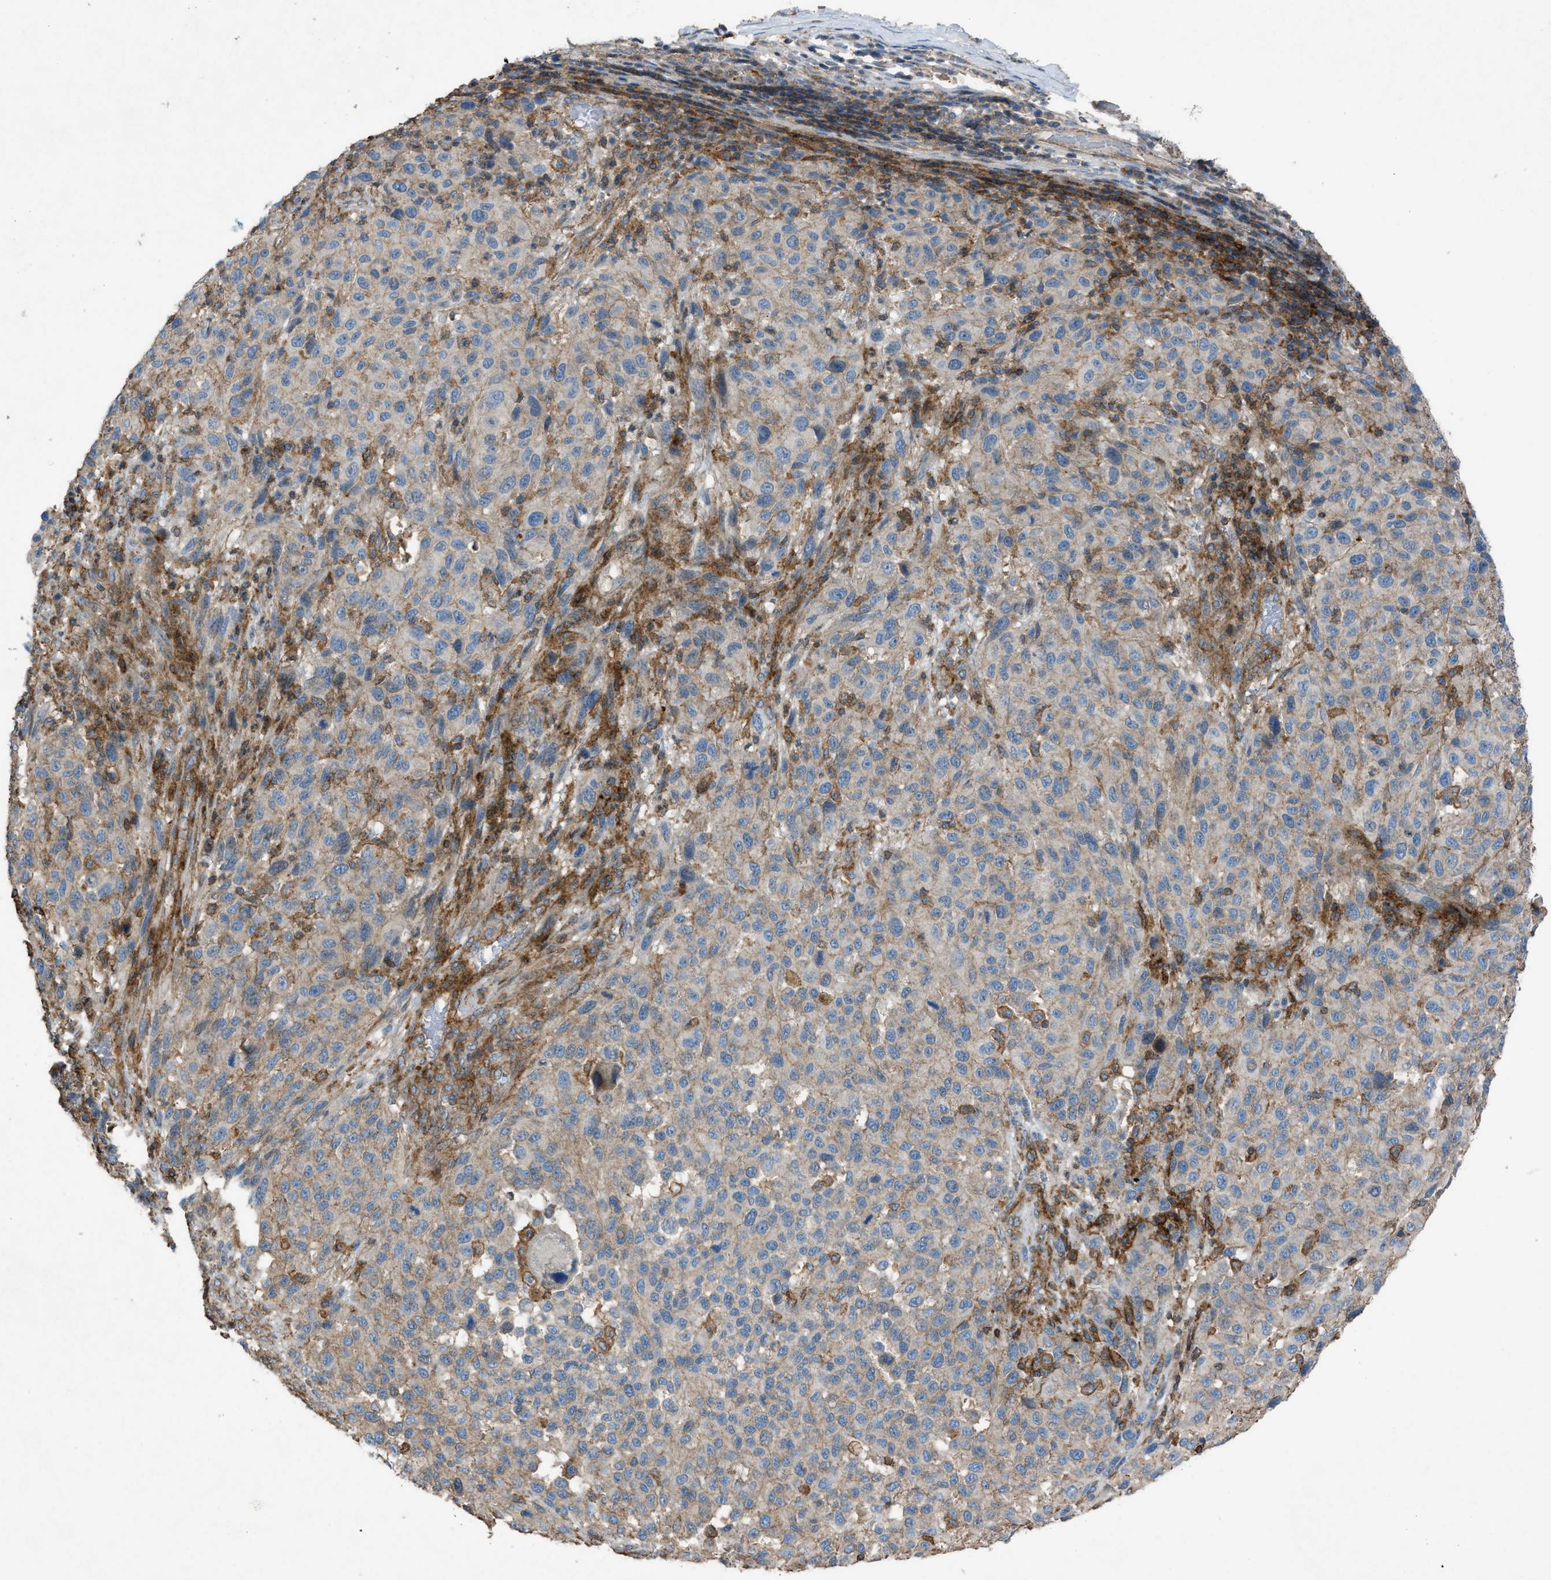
{"staining": {"intensity": "weak", "quantity": "25%-75%", "location": "cytoplasmic/membranous"}, "tissue": "melanoma", "cell_type": "Tumor cells", "image_type": "cancer", "snomed": [{"axis": "morphology", "description": "Malignant melanoma, Metastatic site"}, {"axis": "topography", "description": "Lymph node"}], "caption": "This is an image of immunohistochemistry (IHC) staining of melanoma, which shows weak staining in the cytoplasmic/membranous of tumor cells.", "gene": "NCK2", "patient": {"sex": "male", "age": 61}}